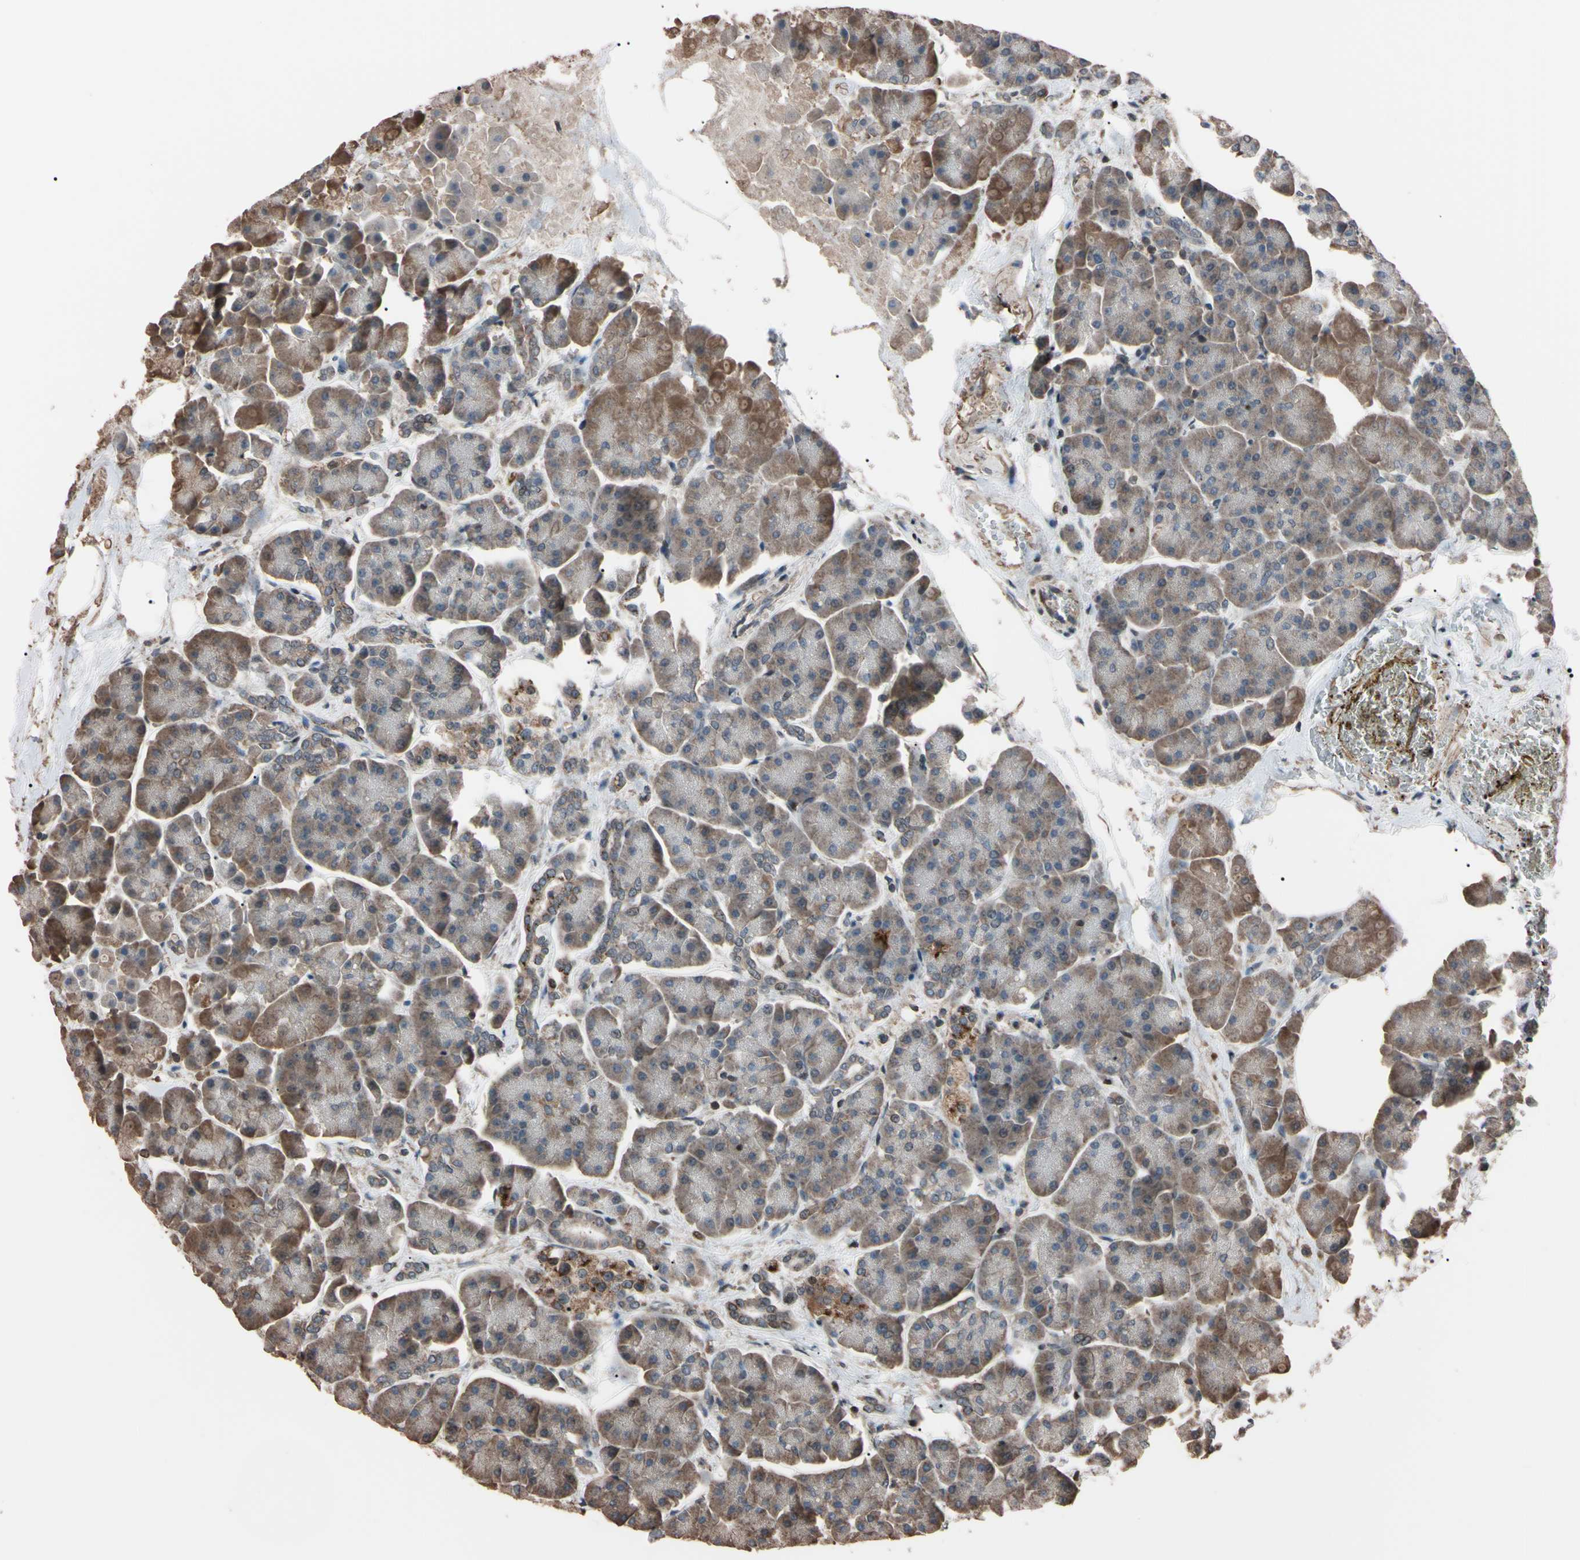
{"staining": {"intensity": "moderate", "quantity": "<25%", "location": "cytoplasmic/membranous"}, "tissue": "pancreas", "cell_type": "Exocrine glandular cells", "image_type": "normal", "snomed": [{"axis": "morphology", "description": "Normal tissue, NOS"}, {"axis": "topography", "description": "Pancreas"}], "caption": "IHC micrograph of normal pancreas stained for a protein (brown), which exhibits low levels of moderate cytoplasmic/membranous staining in about <25% of exocrine glandular cells.", "gene": "TNFRSF1A", "patient": {"sex": "female", "age": 70}}